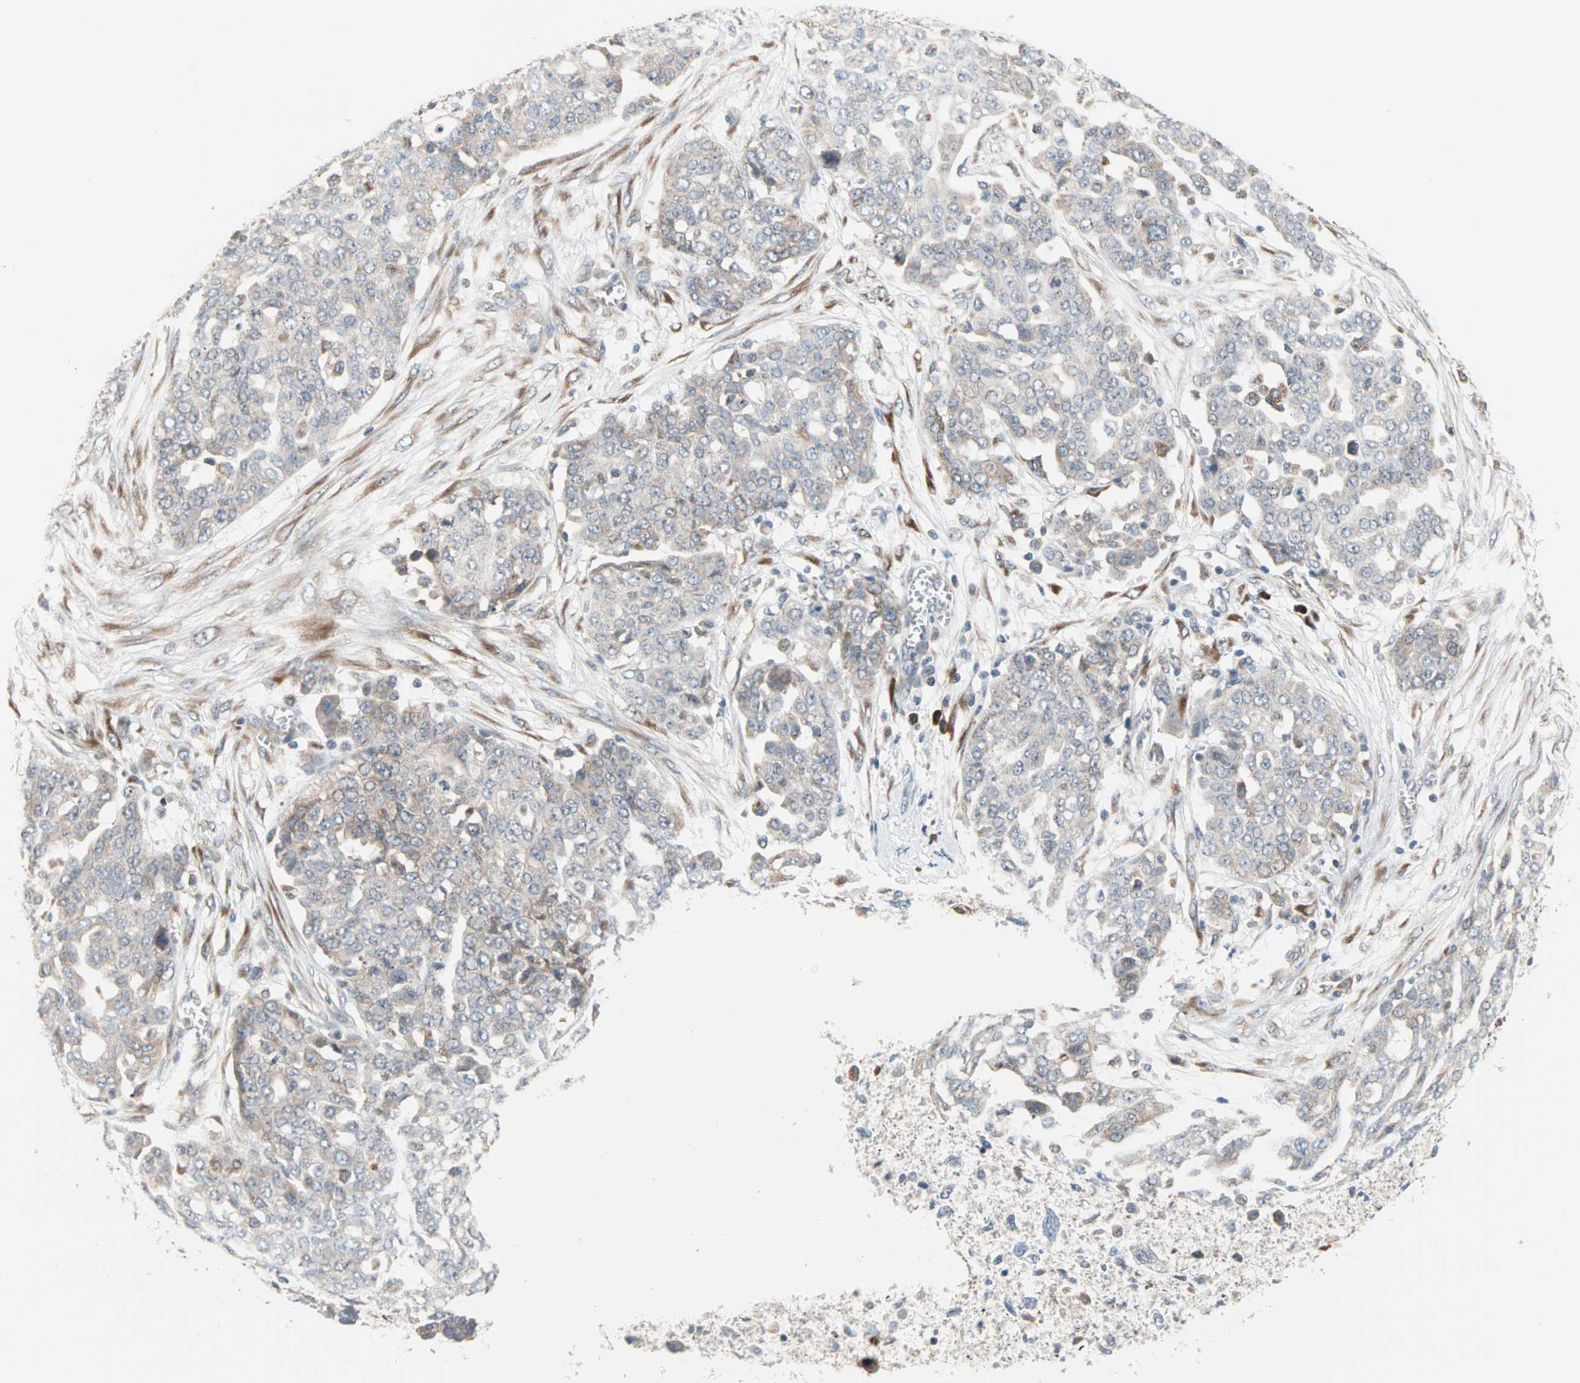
{"staining": {"intensity": "weak", "quantity": "<25%", "location": "cytoplasmic/membranous"}, "tissue": "ovarian cancer", "cell_type": "Tumor cells", "image_type": "cancer", "snomed": [{"axis": "morphology", "description": "Cystadenocarcinoma, serous, NOS"}, {"axis": "topography", "description": "Soft tissue"}, {"axis": "topography", "description": "Ovary"}], "caption": "Tumor cells are negative for brown protein staining in ovarian serous cystadenocarcinoma.", "gene": "SAR1A", "patient": {"sex": "female", "age": 57}}